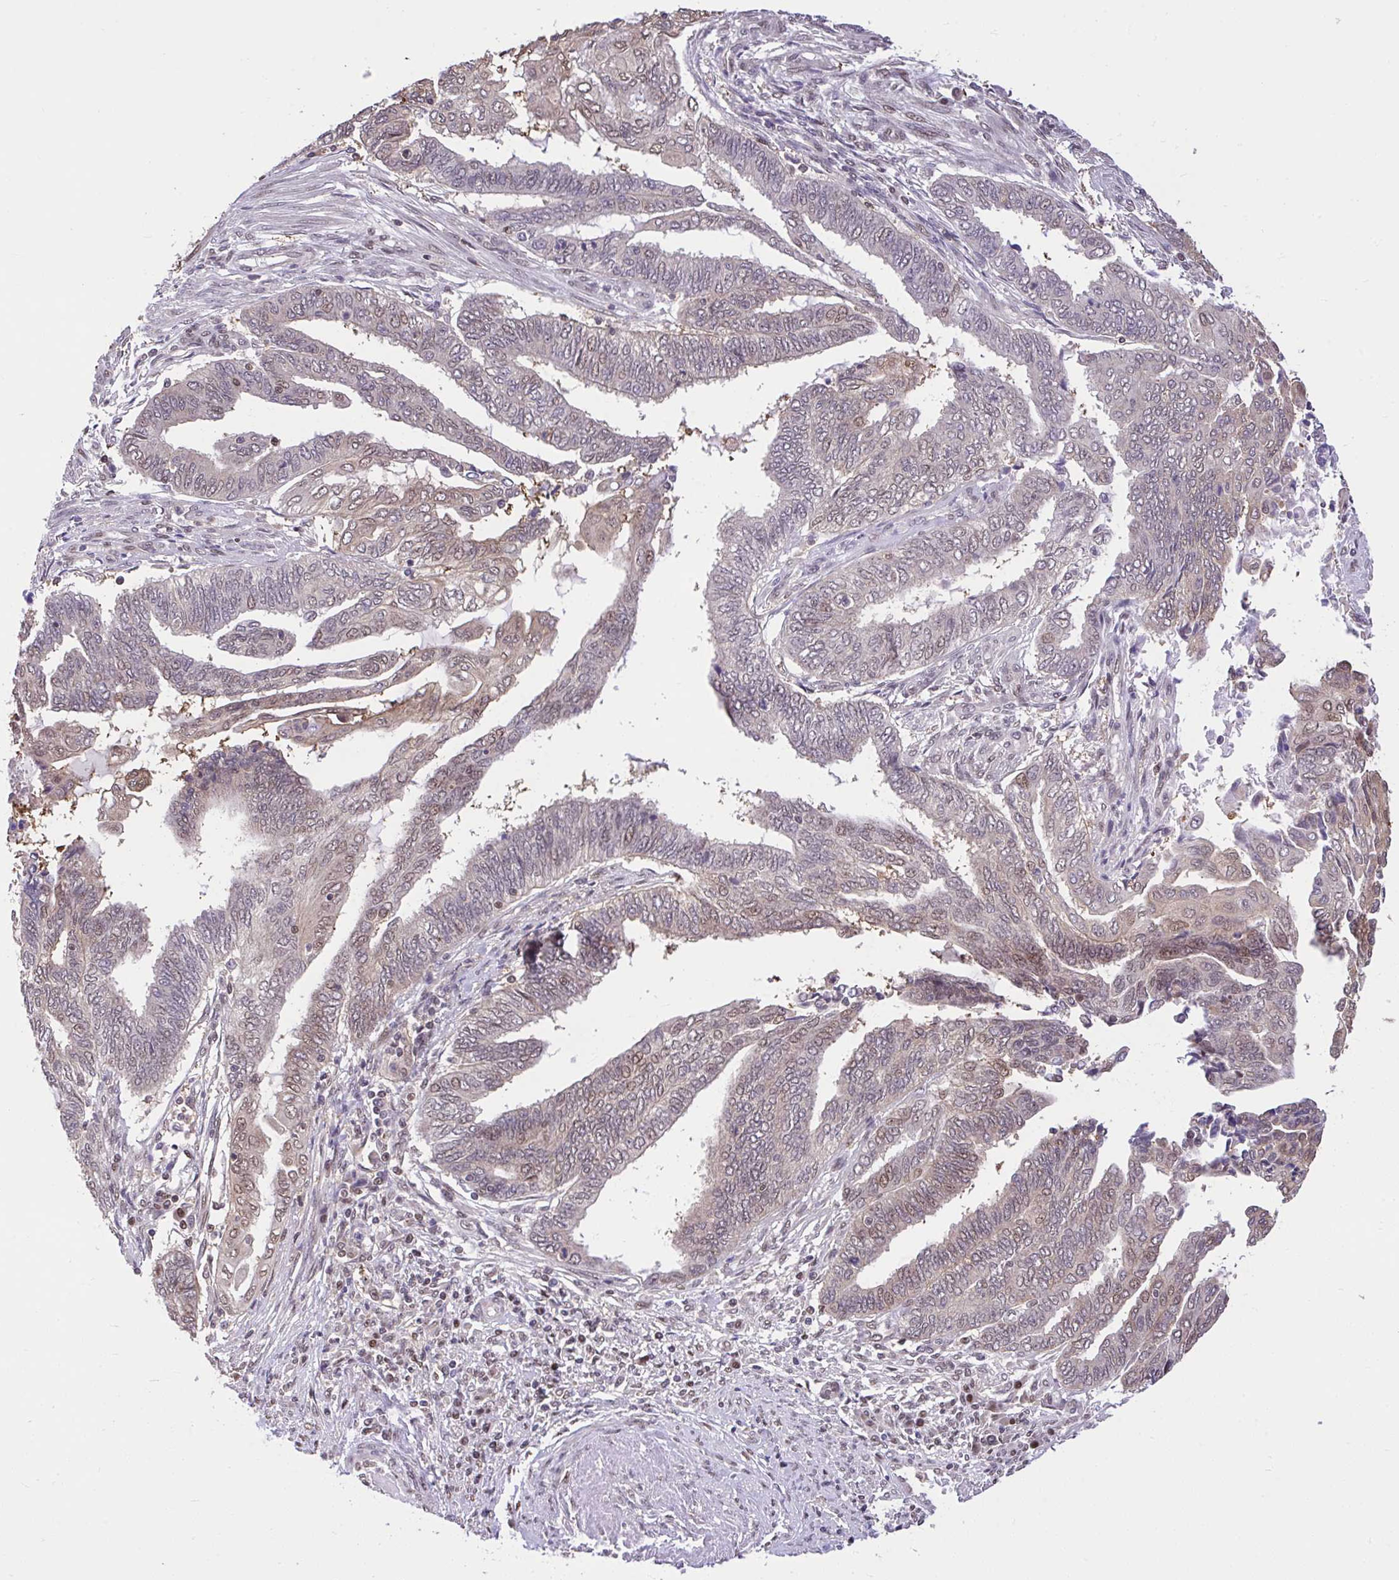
{"staining": {"intensity": "weak", "quantity": "25%-75%", "location": "cytoplasmic/membranous,nuclear"}, "tissue": "endometrial cancer", "cell_type": "Tumor cells", "image_type": "cancer", "snomed": [{"axis": "morphology", "description": "Adenocarcinoma, NOS"}, {"axis": "topography", "description": "Uterus"}, {"axis": "topography", "description": "Endometrium"}], "caption": "Endometrial adenocarcinoma stained with DAB (3,3'-diaminobenzidine) IHC reveals low levels of weak cytoplasmic/membranous and nuclear positivity in about 25%-75% of tumor cells.", "gene": "GLIS3", "patient": {"sex": "female", "age": 70}}